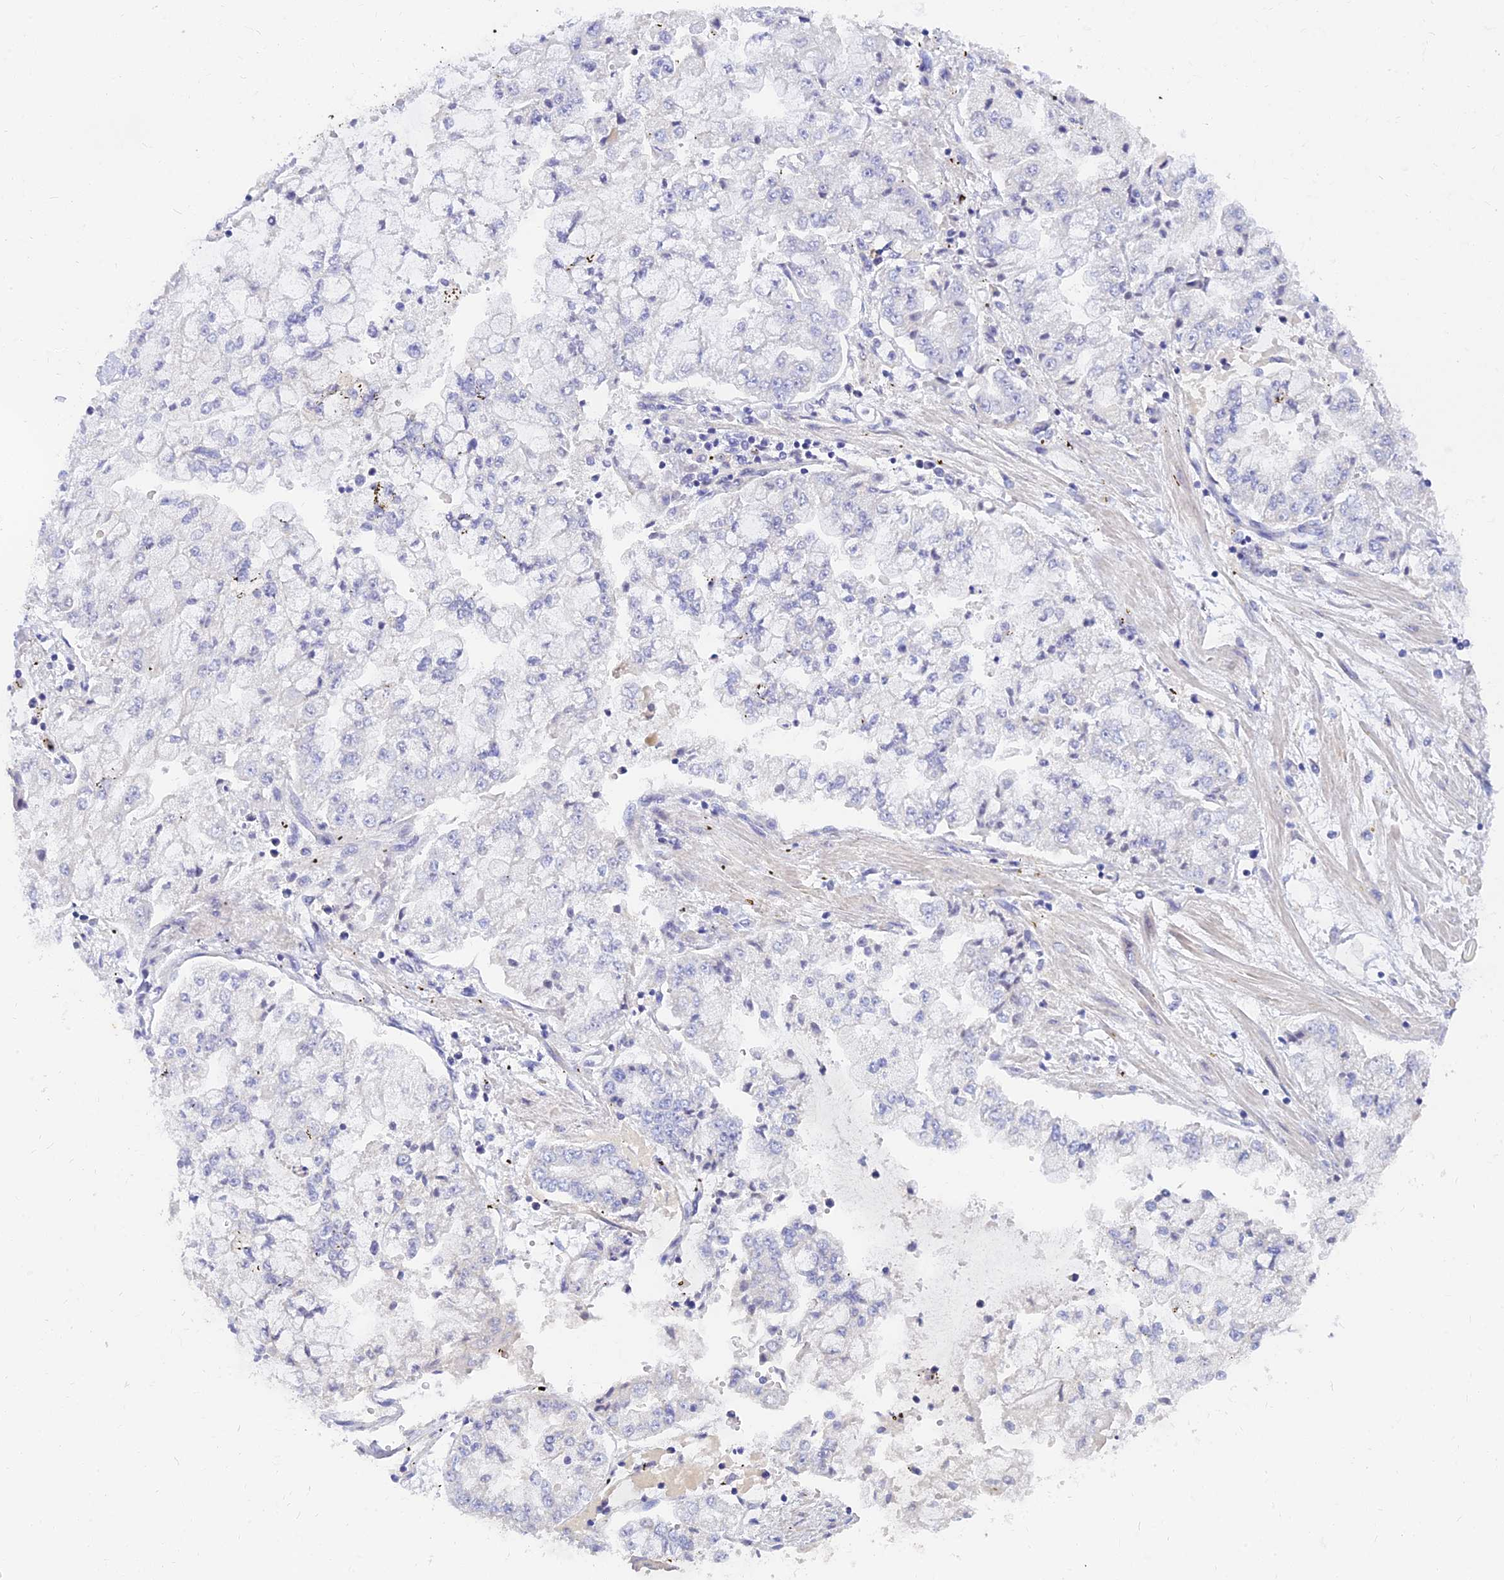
{"staining": {"intensity": "negative", "quantity": "none", "location": "none"}, "tissue": "stomach cancer", "cell_type": "Tumor cells", "image_type": "cancer", "snomed": [{"axis": "morphology", "description": "Adenocarcinoma, NOS"}, {"axis": "topography", "description": "Stomach"}], "caption": "Photomicrograph shows no significant protein positivity in tumor cells of adenocarcinoma (stomach).", "gene": "TMEM161B", "patient": {"sex": "male", "age": 76}}